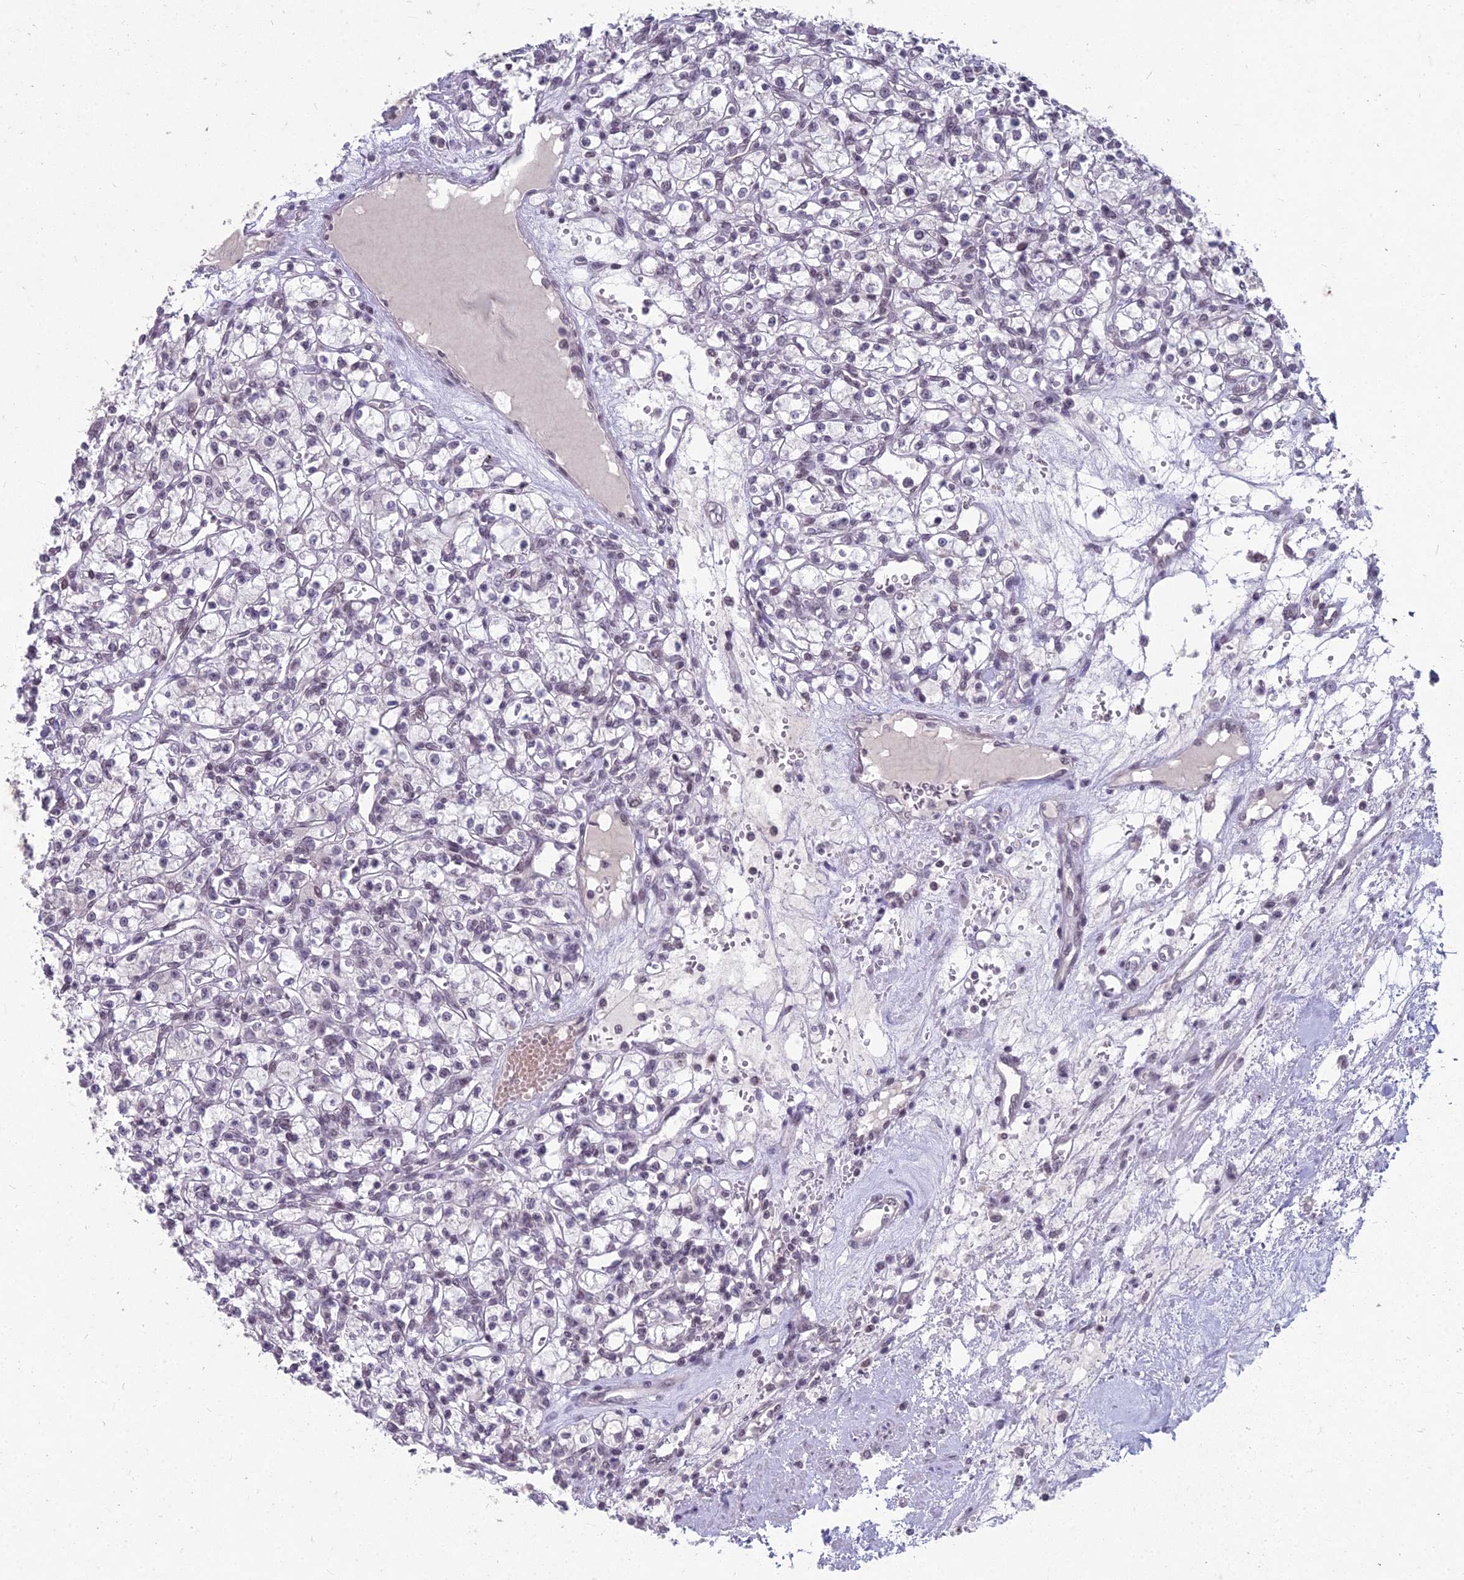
{"staining": {"intensity": "negative", "quantity": "none", "location": "none"}, "tissue": "renal cancer", "cell_type": "Tumor cells", "image_type": "cancer", "snomed": [{"axis": "morphology", "description": "Adenocarcinoma, NOS"}, {"axis": "topography", "description": "Kidney"}], "caption": "Immunohistochemistry (IHC) micrograph of renal cancer (adenocarcinoma) stained for a protein (brown), which demonstrates no staining in tumor cells. Nuclei are stained in blue.", "gene": "KAT7", "patient": {"sex": "female", "age": 59}}